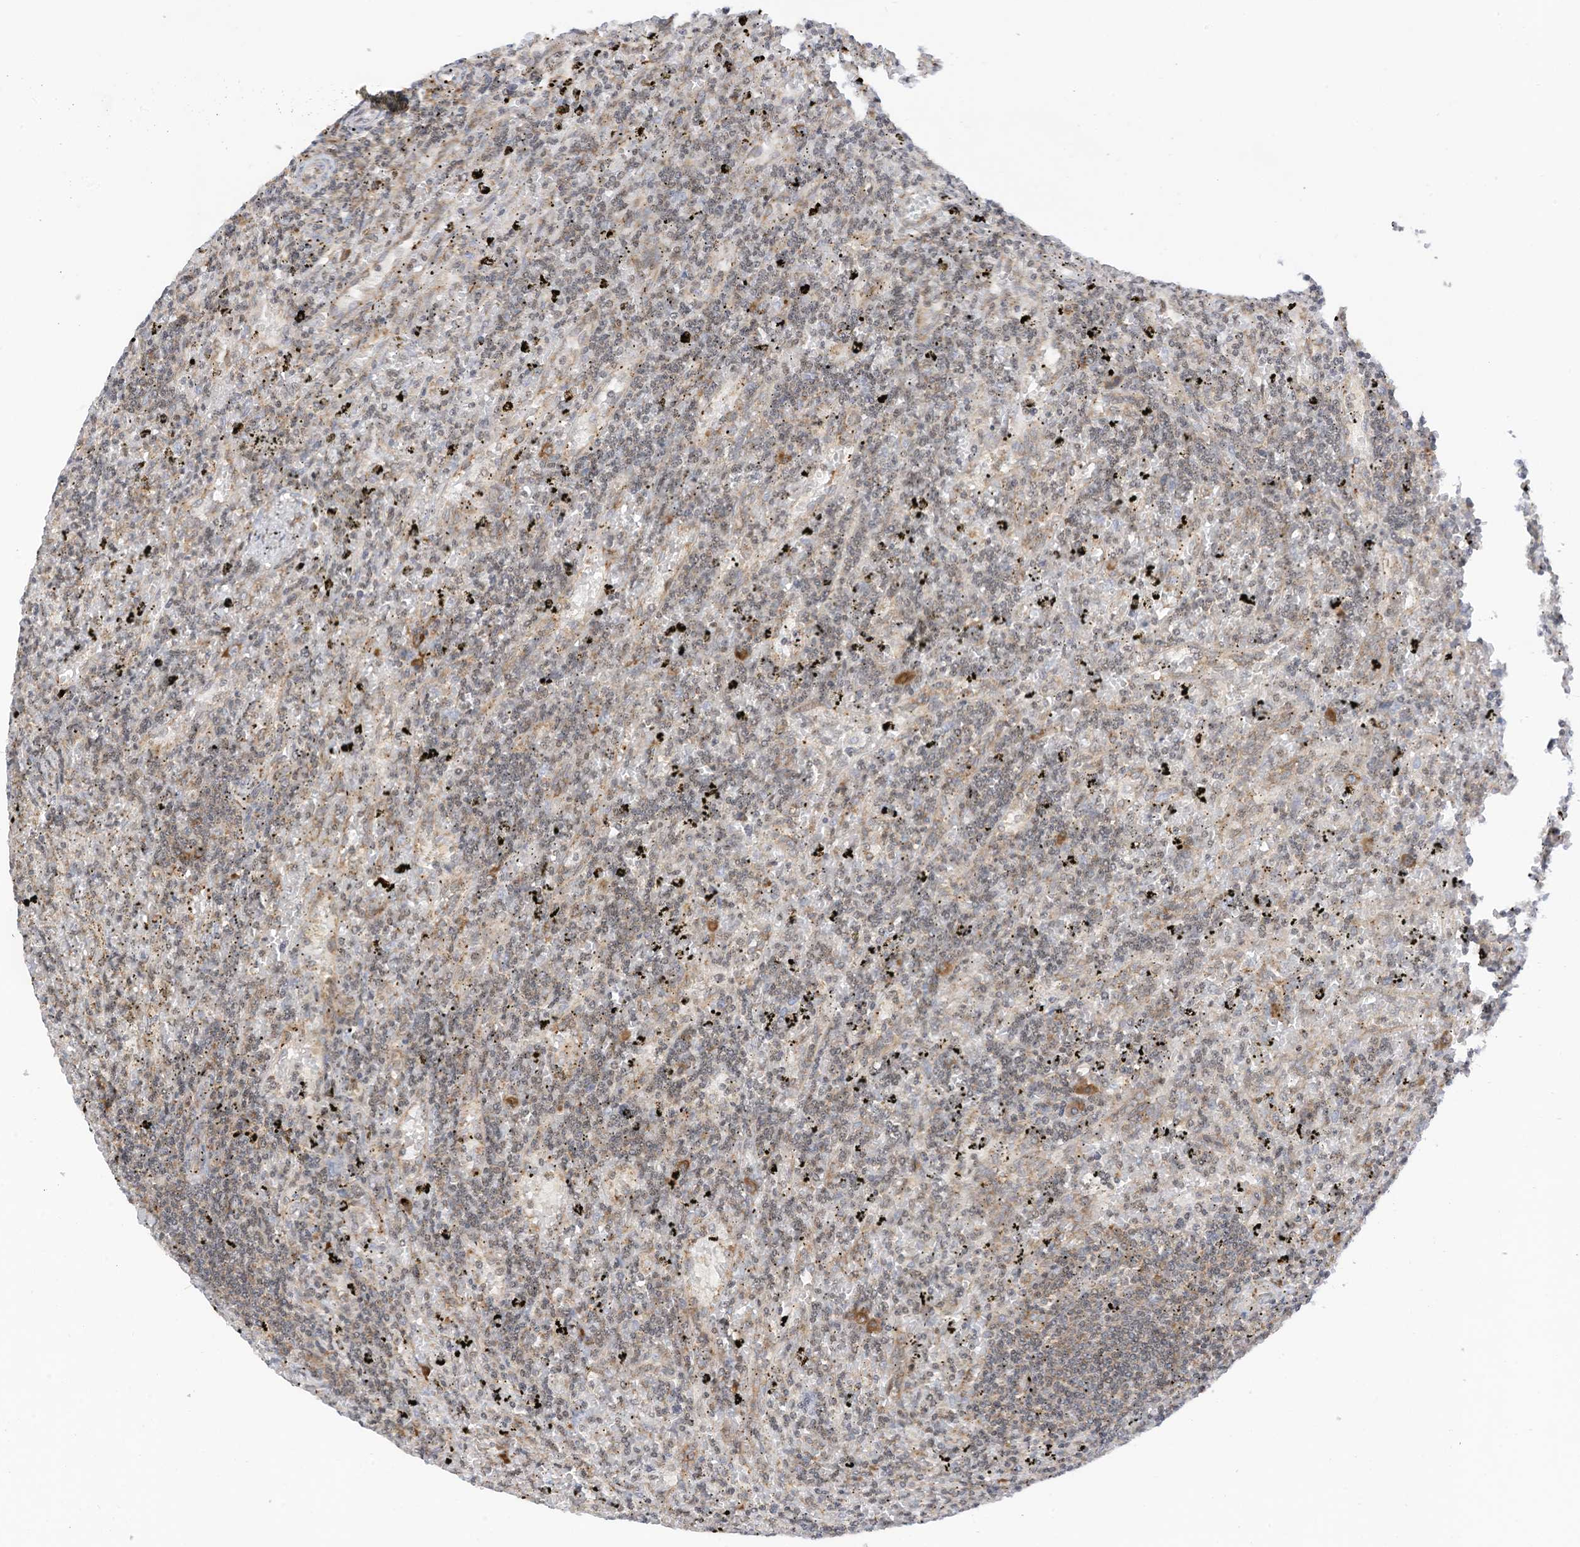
{"staining": {"intensity": "weak", "quantity": "25%-75%", "location": "nuclear"}, "tissue": "lymphoma", "cell_type": "Tumor cells", "image_type": "cancer", "snomed": [{"axis": "morphology", "description": "Malignant lymphoma, non-Hodgkin's type, Low grade"}, {"axis": "topography", "description": "Spleen"}], "caption": "Tumor cells exhibit low levels of weak nuclear staining in approximately 25%-75% of cells in human malignant lymphoma, non-Hodgkin's type (low-grade).", "gene": "EDF1", "patient": {"sex": "male", "age": 76}}